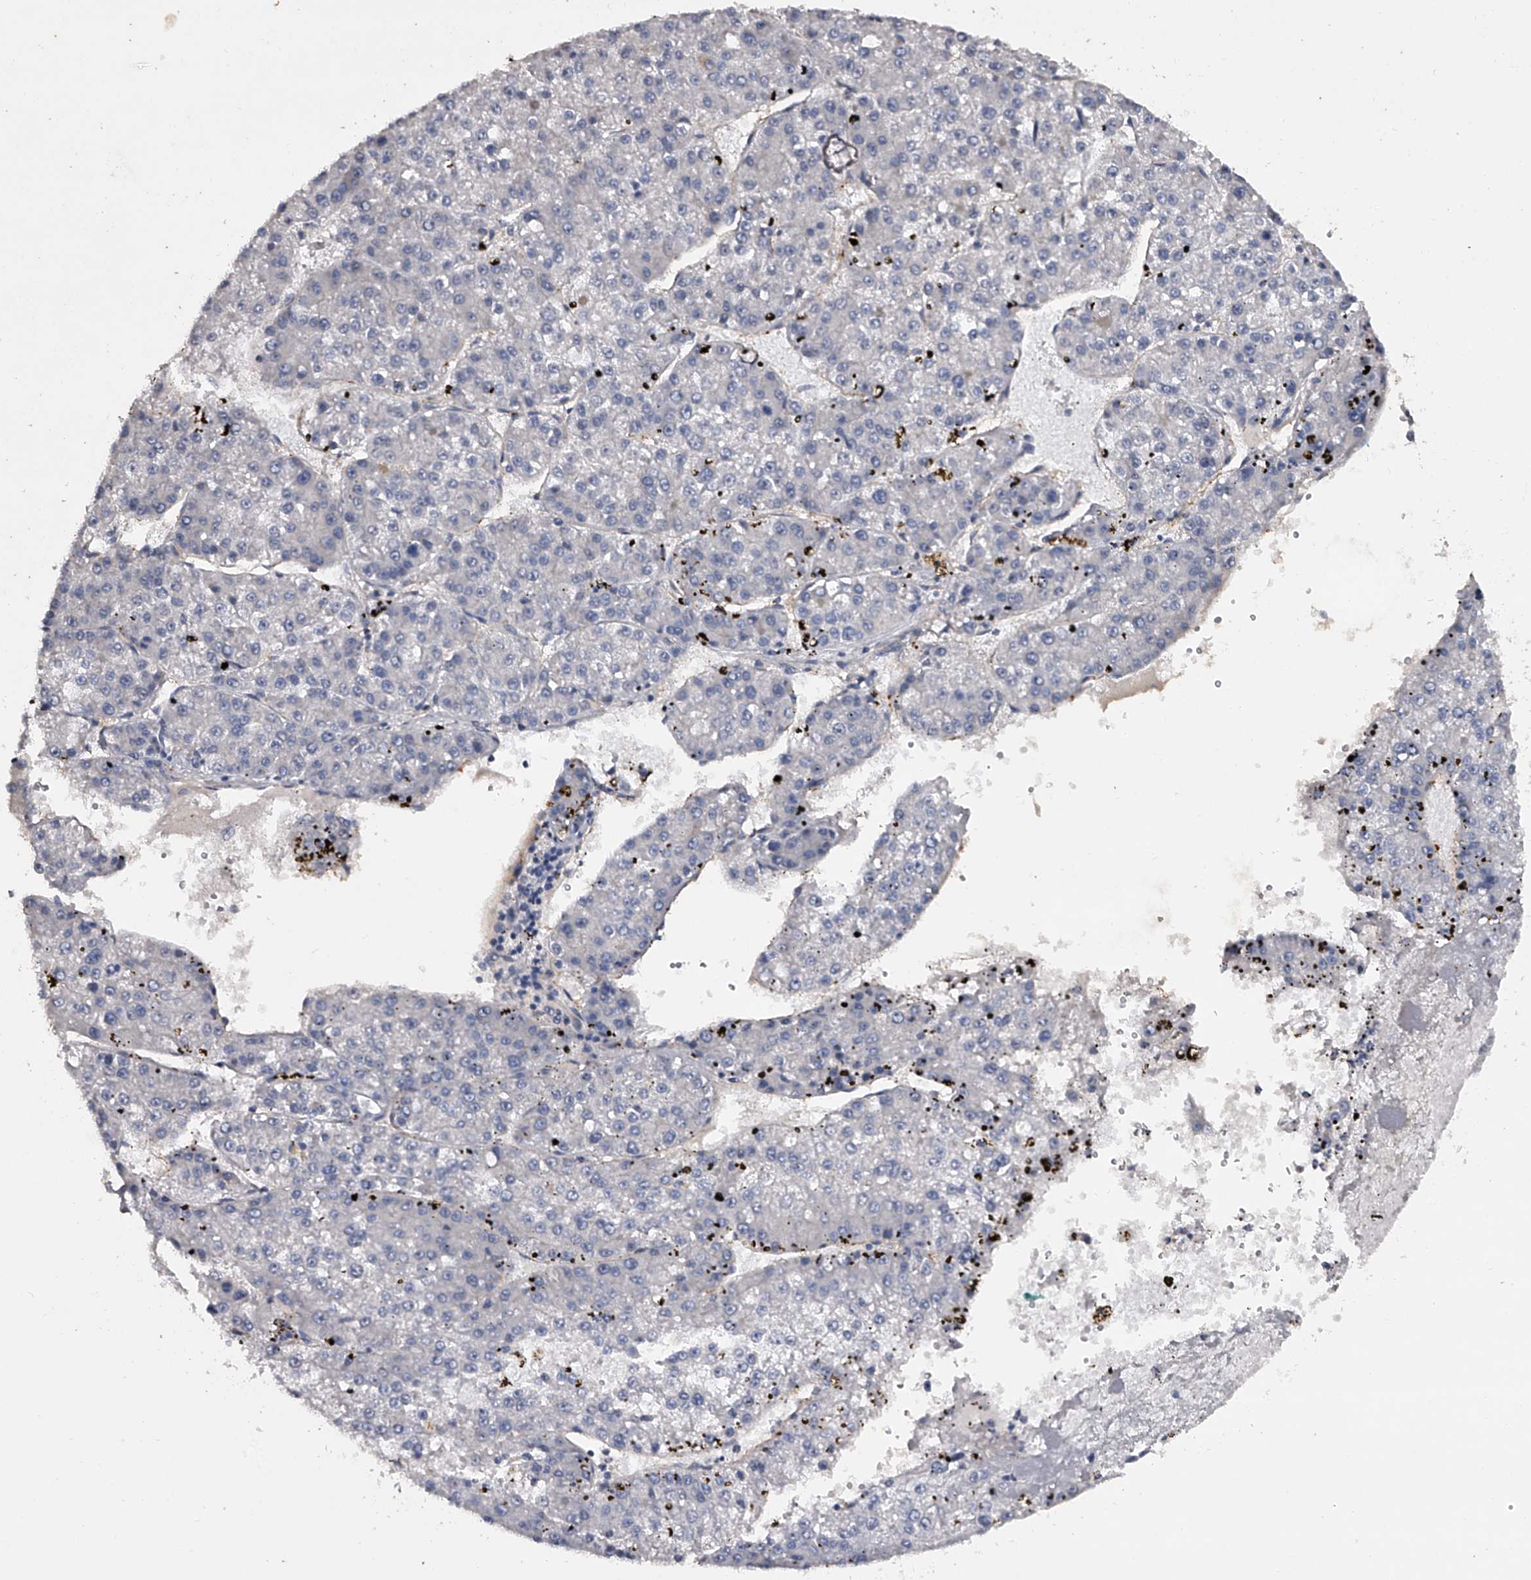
{"staining": {"intensity": "negative", "quantity": "none", "location": "none"}, "tissue": "liver cancer", "cell_type": "Tumor cells", "image_type": "cancer", "snomed": [{"axis": "morphology", "description": "Carcinoma, Hepatocellular, NOS"}, {"axis": "topography", "description": "Liver"}], "caption": "Immunohistochemistry (IHC) of liver cancer demonstrates no expression in tumor cells.", "gene": "MDN1", "patient": {"sex": "female", "age": 73}}